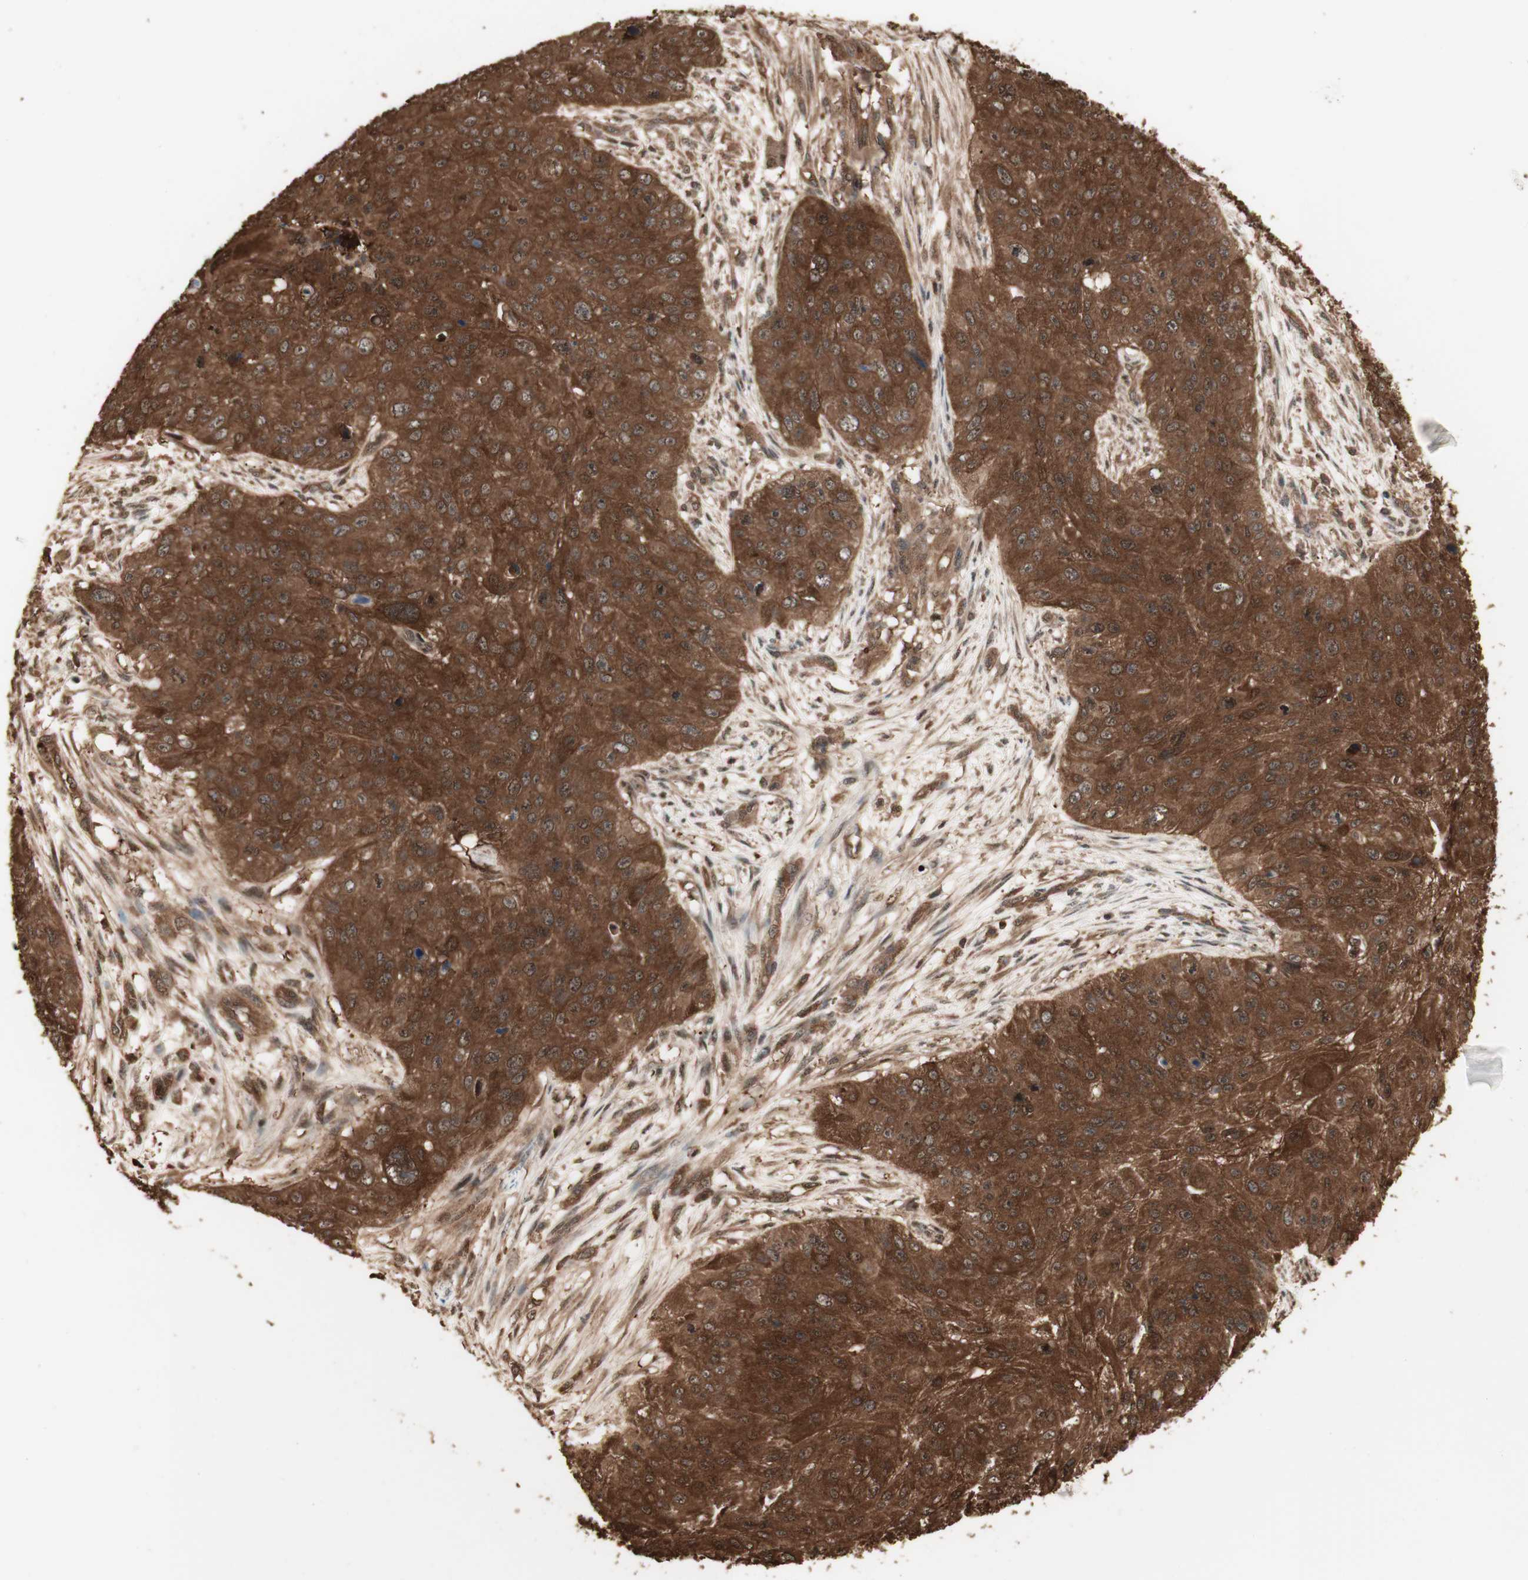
{"staining": {"intensity": "strong", "quantity": ">75%", "location": "cytoplasmic/membranous,nuclear"}, "tissue": "skin cancer", "cell_type": "Tumor cells", "image_type": "cancer", "snomed": [{"axis": "morphology", "description": "Squamous cell carcinoma, NOS"}, {"axis": "topography", "description": "Skin"}], "caption": "About >75% of tumor cells in human skin cancer reveal strong cytoplasmic/membranous and nuclear protein expression as visualized by brown immunohistochemical staining.", "gene": "YWHAB", "patient": {"sex": "female", "age": 80}}